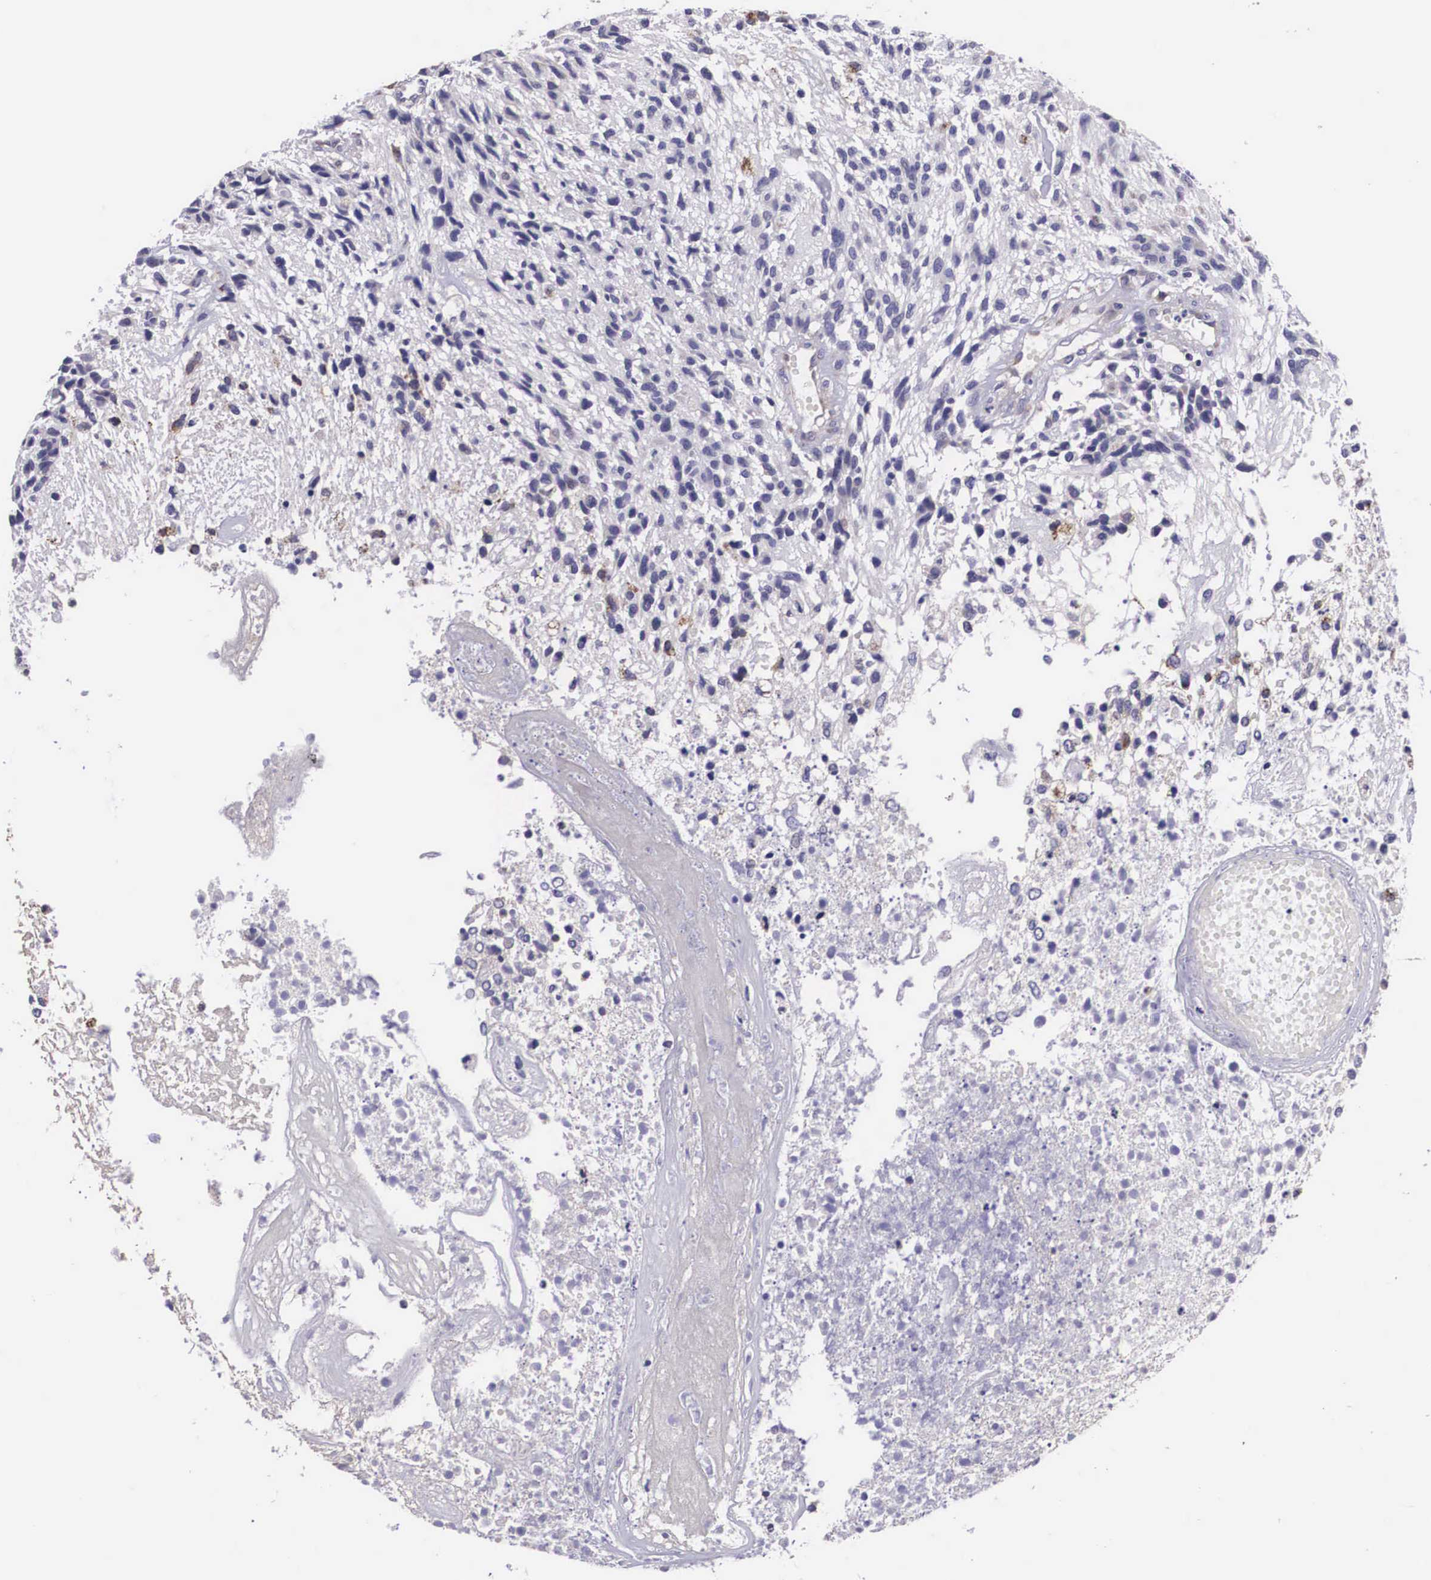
{"staining": {"intensity": "negative", "quantity": "none", "location": "none"}, "tissue": "glioma", "cell_type": "Tumor cells", "image_type": "cancer", "snomed": [{"axis": "morphology", "description": "Glioma, malignant, High grade"}, {"axis": "topography", "description": "Brain"}], "caption": "Tumor cells are negative for brown protein staining in glioma.", "gene": "ARG2", "patient": {"sex": "male", "age": 77}}